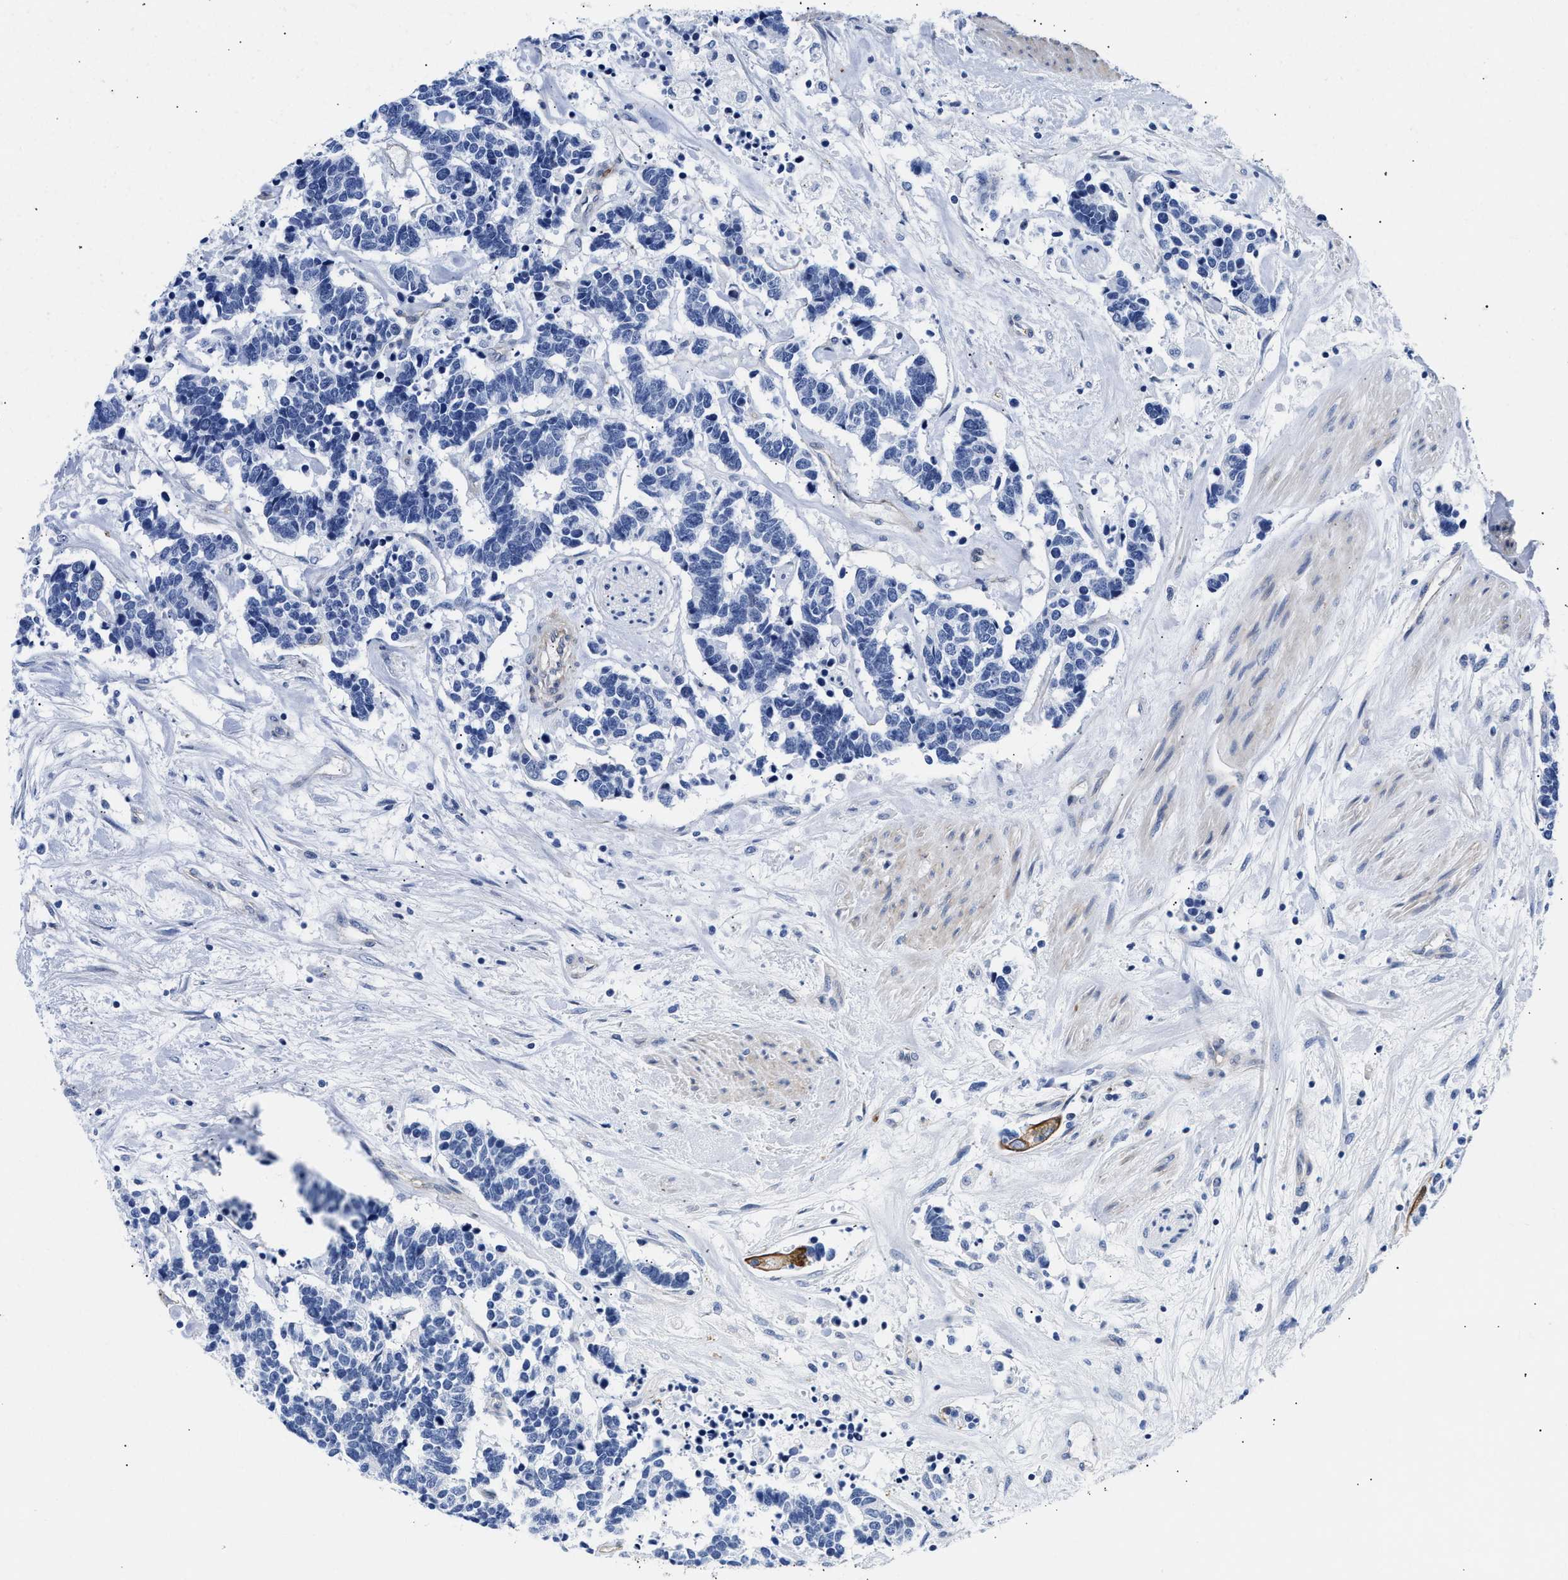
{"staining": {"intensity": "negative", "quantity": "none", "location": "none"}, "tissue": "carcinoid", "cell_type": "Tumor cells", "image_type": "cancer", "snomed": [{"axis": "morphology", "description": "Carcinoma, NOS"}, {"axis": "morphology", "description": "Carcinoid, malignant, NOS"}, {"axis": "topography", "description": "Urinary bladder"}], "caption": "IHC photomicrograph of neoplastic tissue: human carcinoid (malignant) stained with DAB reveals no significant protein positivity in tumor cells. (Immunohistochemistry (ihc), brightfield microscopy, high magnification).", "gene": "TRIM29", "patient": {"sex": "male", "age": 57}}